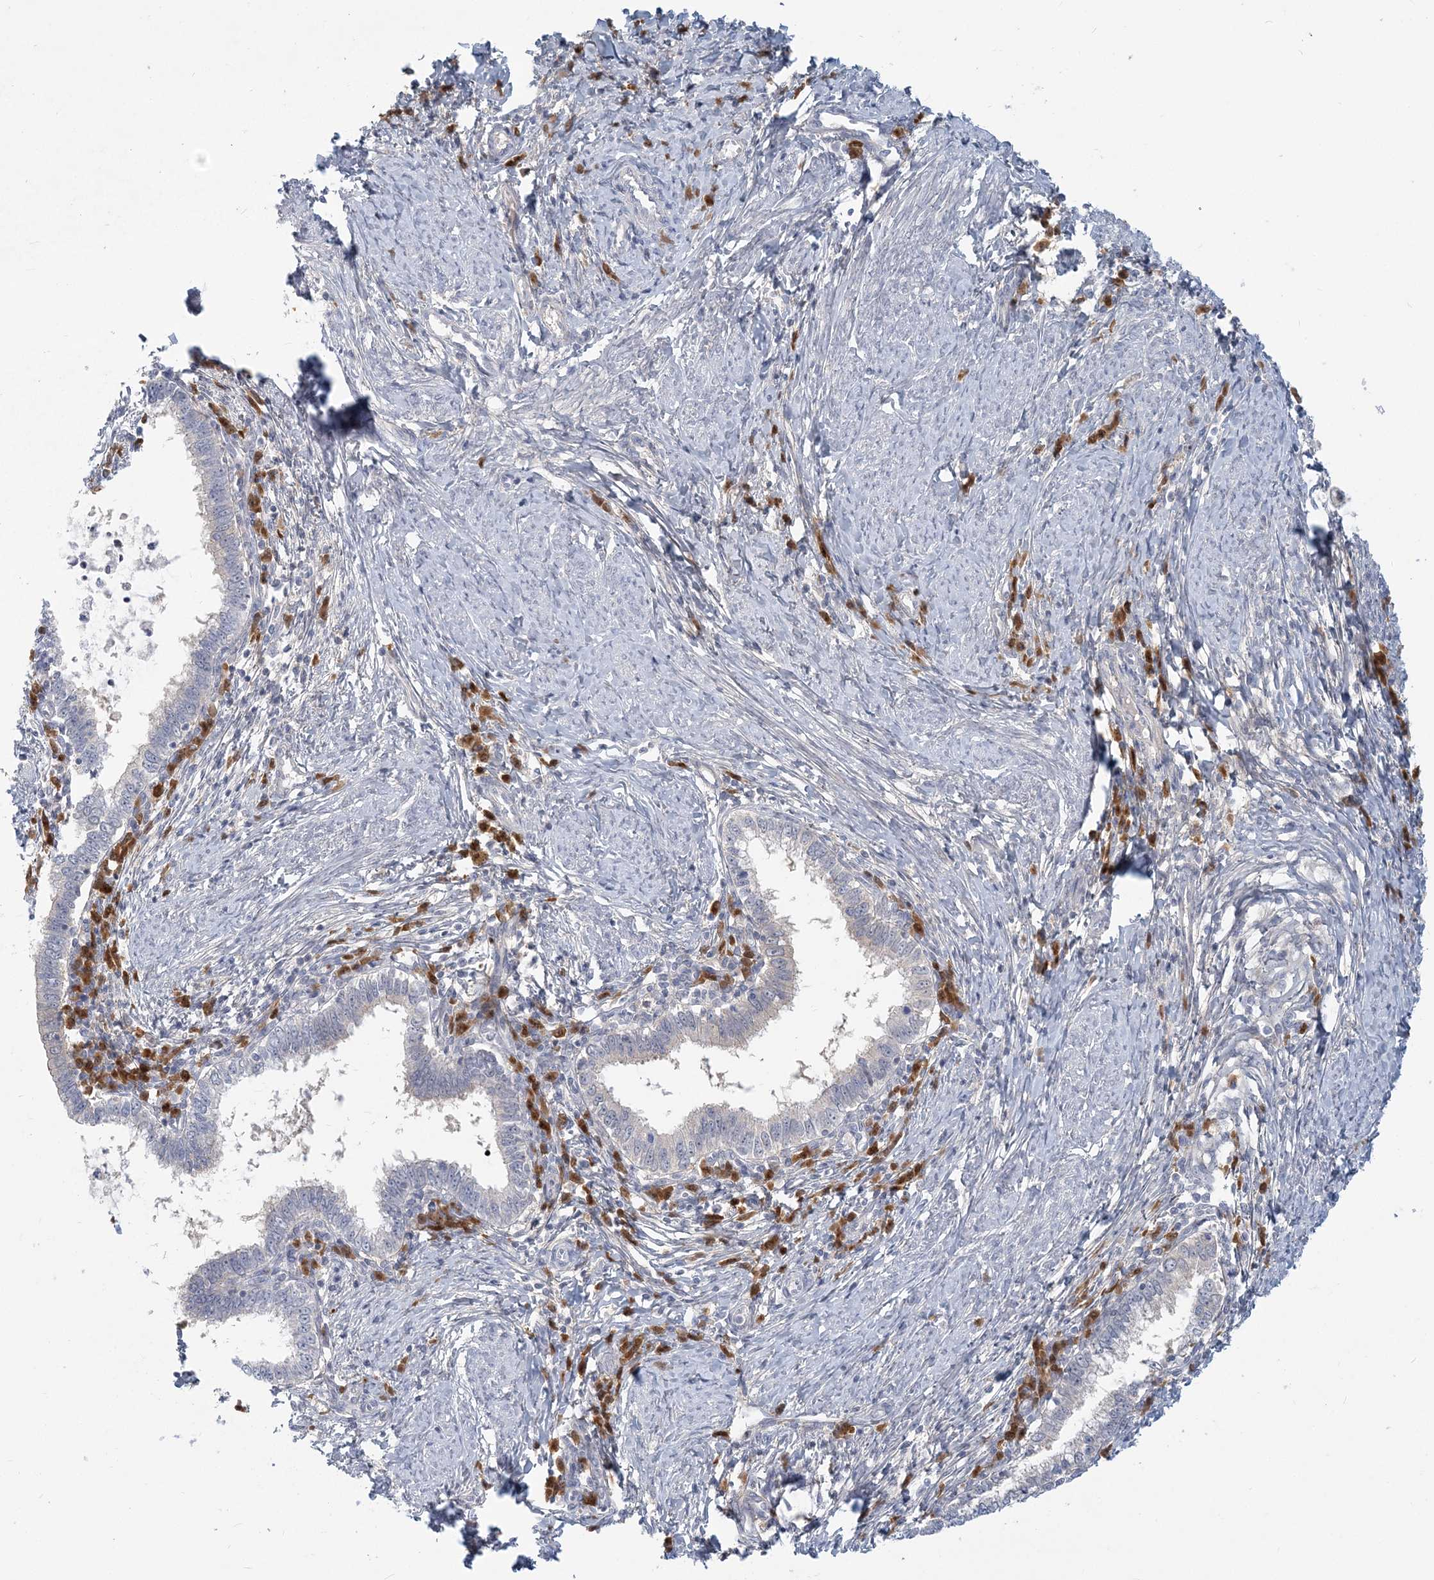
{"staining": {"intensity": "negative", "quantity": "none", "location": "none"}, "tissue": "cervical cancer", "cell_type": "Tumor cells", "image_type": "cancer", "snomed": [{"axis": "morphology", "description": "Adenocarcinoma, NOS"}, {"axis": "topography", "description": "Cervix"}], "caption": "IHC histopathology image of cervical cancer stained for a protein (brown), which shows no staining in tumor cells.", "gene": "GMPPA", "patient": {"sex": "female", "age": 36}}